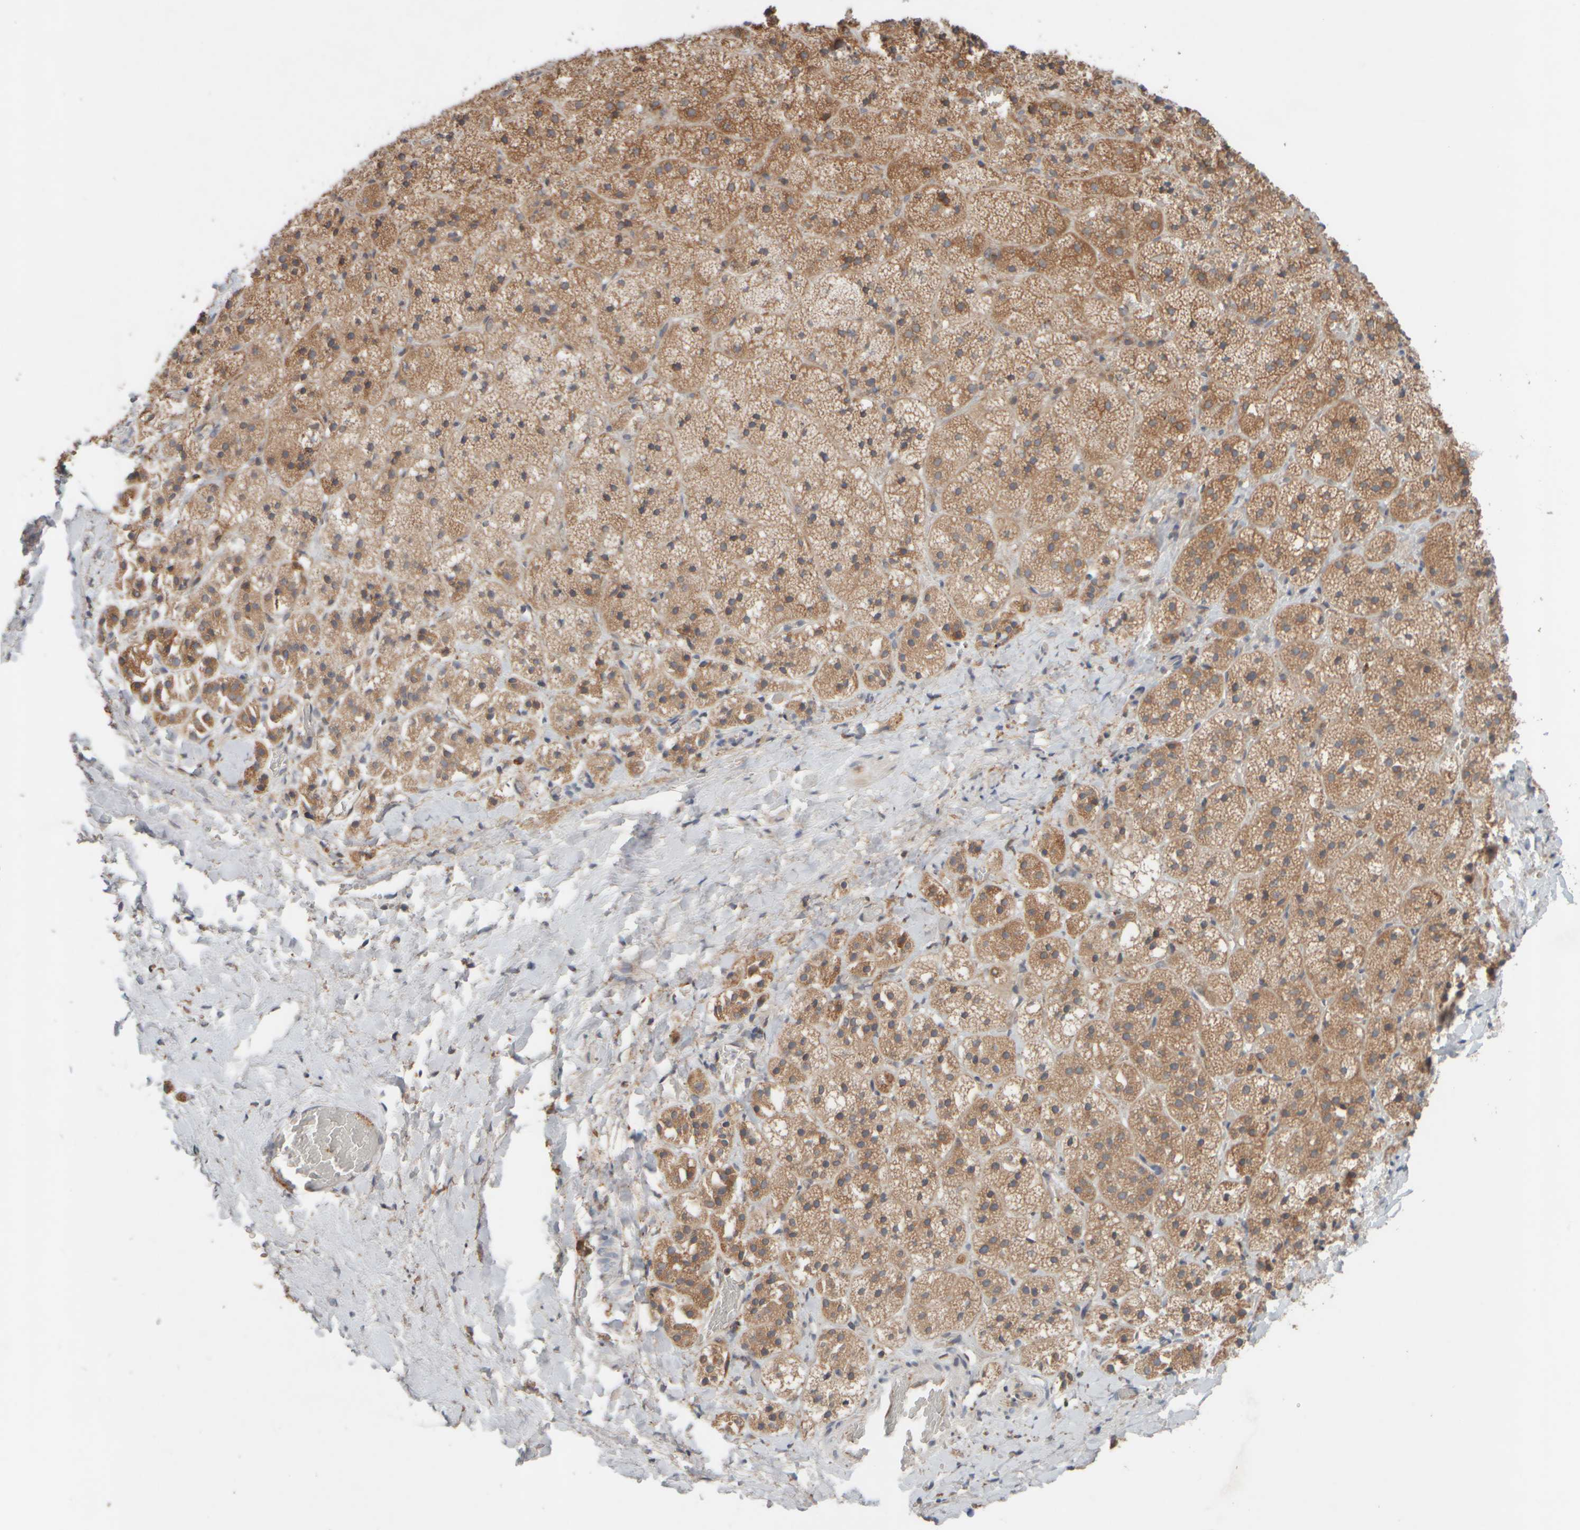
{"staining": {"intensity": "strong", "quantity": ">75%", "location": "cytoplasmic/membranous"}, "tissue": "adrenal gland", "cell_type": "Glandular cells", "image_type": "normal", "snomed": [{"axis": "morphology", "description": "Normal tissue, NOS"}, {"axis": "topography", "description": "Adrenal gland"}], "caption": "Strong cytoplasmic/membranous expression for a protein is present in approximately >75% of glandular cells of benign adrenal gland using immunohistochemistry.", "gene": "EIF2B3", "patient": {"sex": "female", "age": 44}}